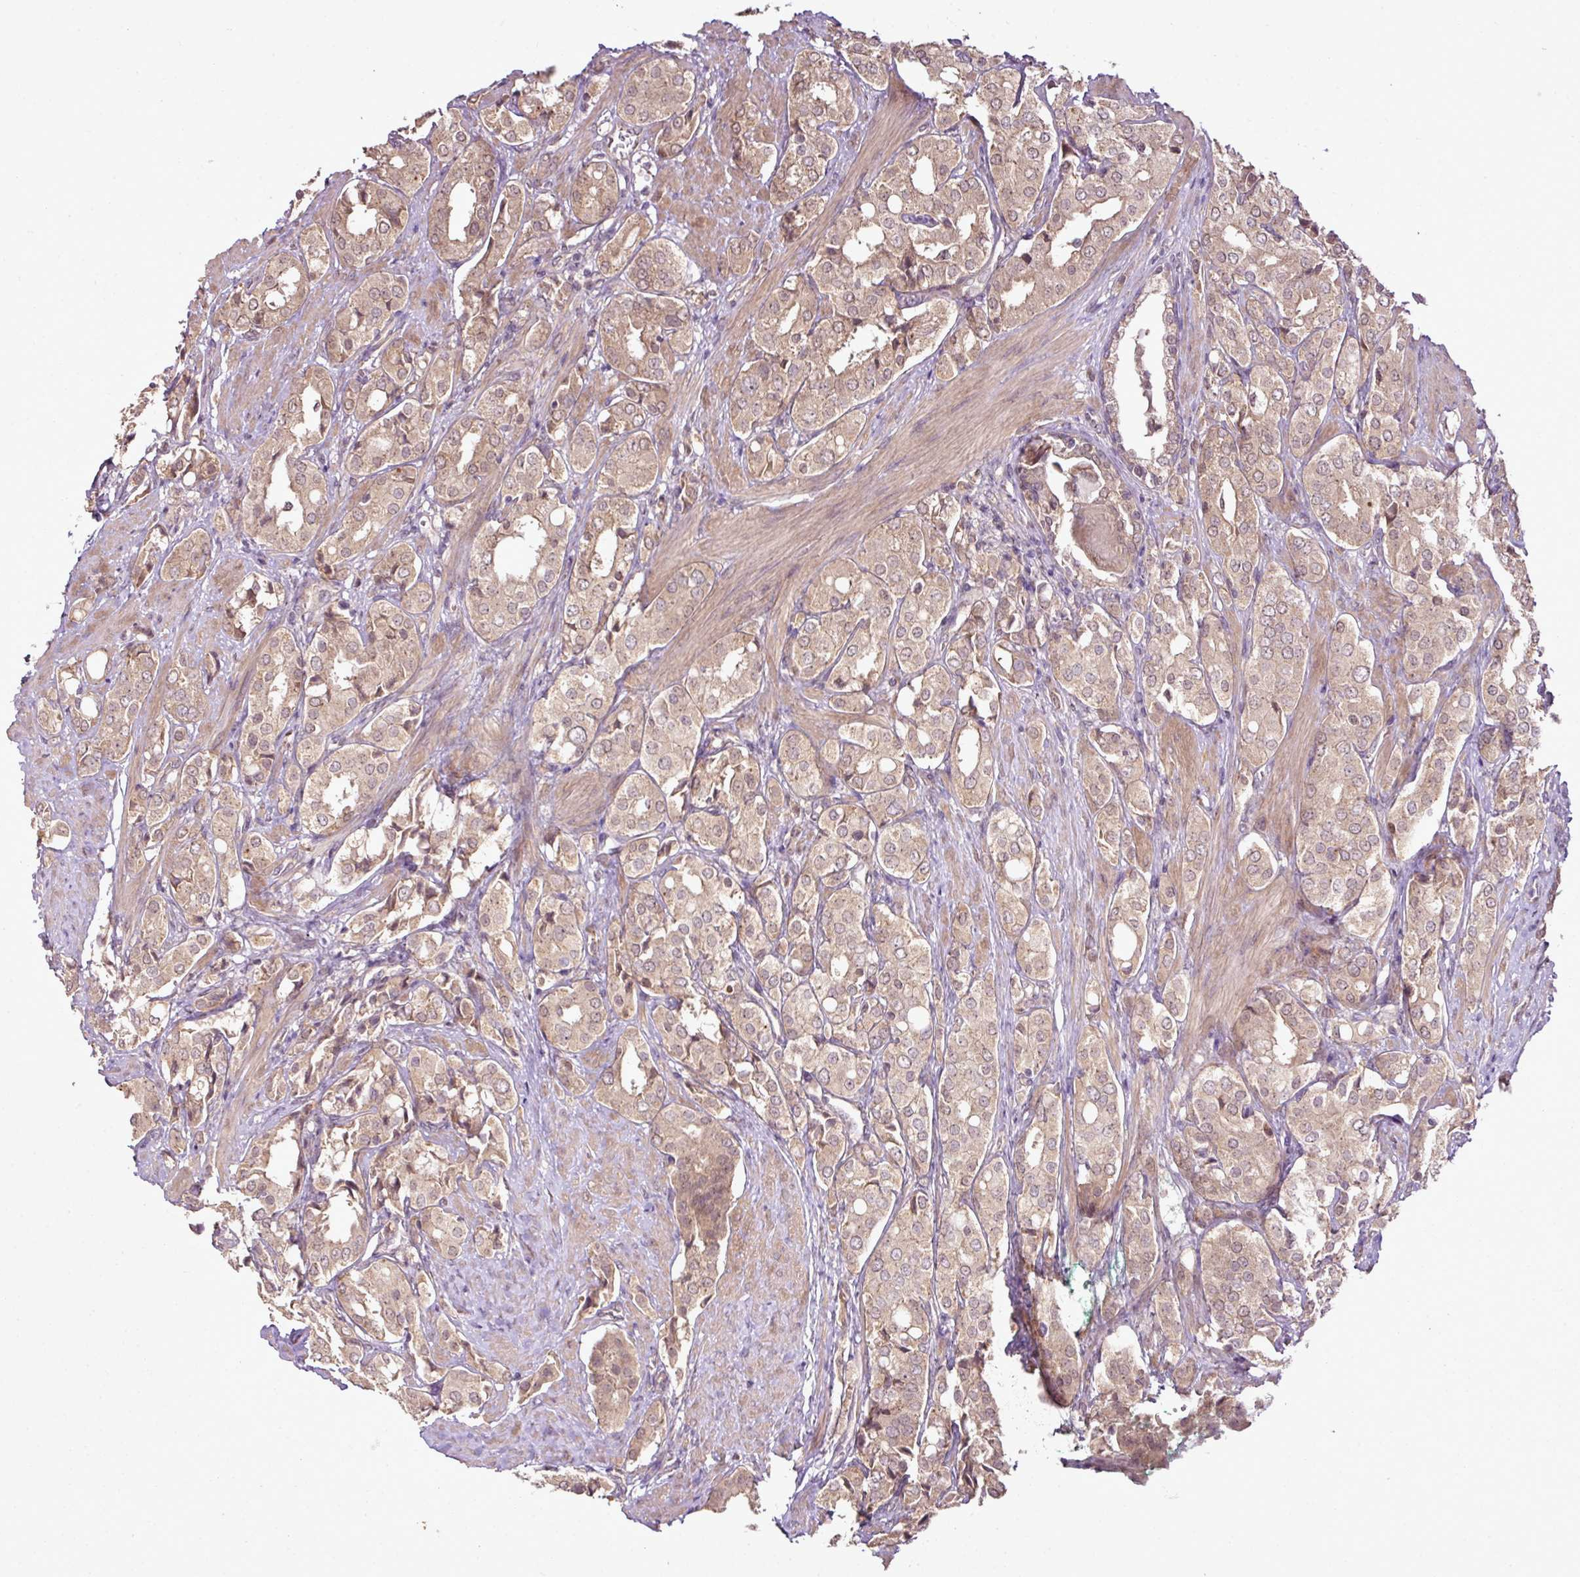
{"staining": {"intensity": "weak", "quantity": "25%-75%", "location": "cytoplasmic/membranous"}, "tissue": "prostate cancer", "cell_type": "Tumor cells", "image_type": "cancer", "snomed": [{"axis": "morphology", "description": "Adenocarcinoma, High grade"}, {"axis": "topography", "description": "Prostate"}], "caption": "About 25%-75% of tumor cells in prostate cancer show weak cytoplasmic/membranous protein staining as visualized by brown immunohistochemical staining.", "gene": "DNAAF4", "patient": {"sex": "male", "age": 71}}